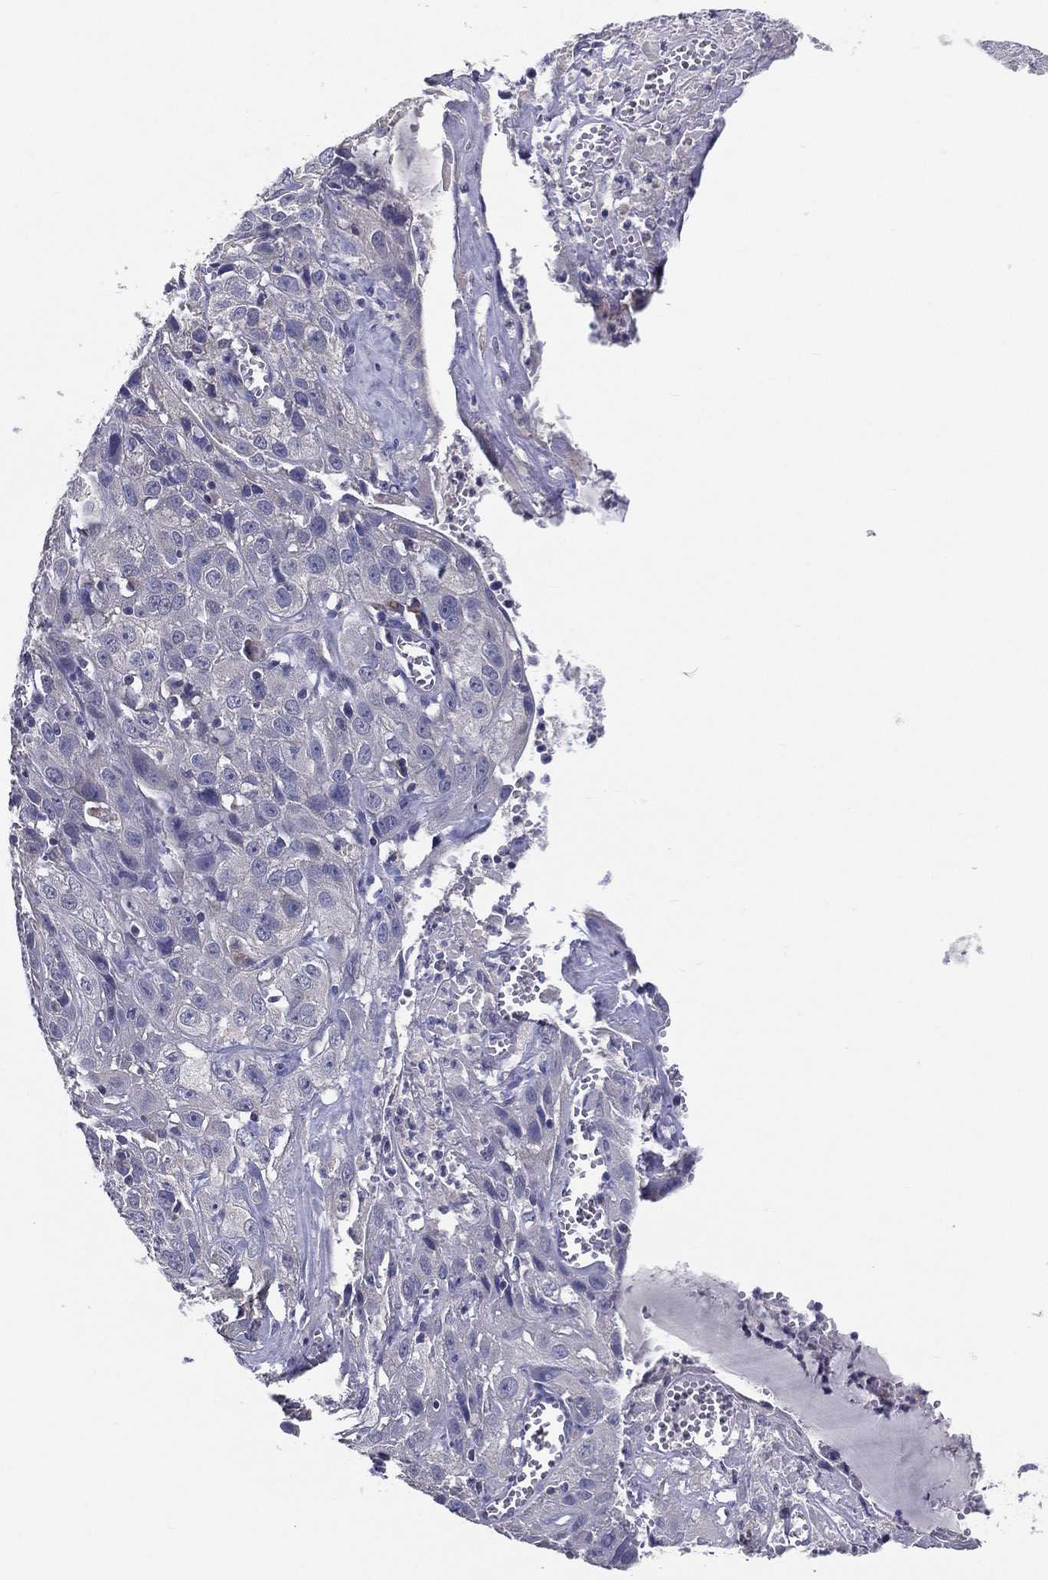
{"staining": {"intensity": "negative", "quantity": "none", "location": "none"}, "tissue": "cervical cancer", "cell_type": "Tumor cells", "image_type": "cancer", "snomed": [{"axis": "morphology", "description": "Squamous cell carcinoma, NOS"}, {"axis": "topography", "description": "Cervix"}], "caption": "Cervical cancer (squamous cell carcinoma) stained for a protein using immunohistochemistry displays no positivity tumor cells.", "gene": "PCSK1", "patient": {"sex": "female", "age": 32}}